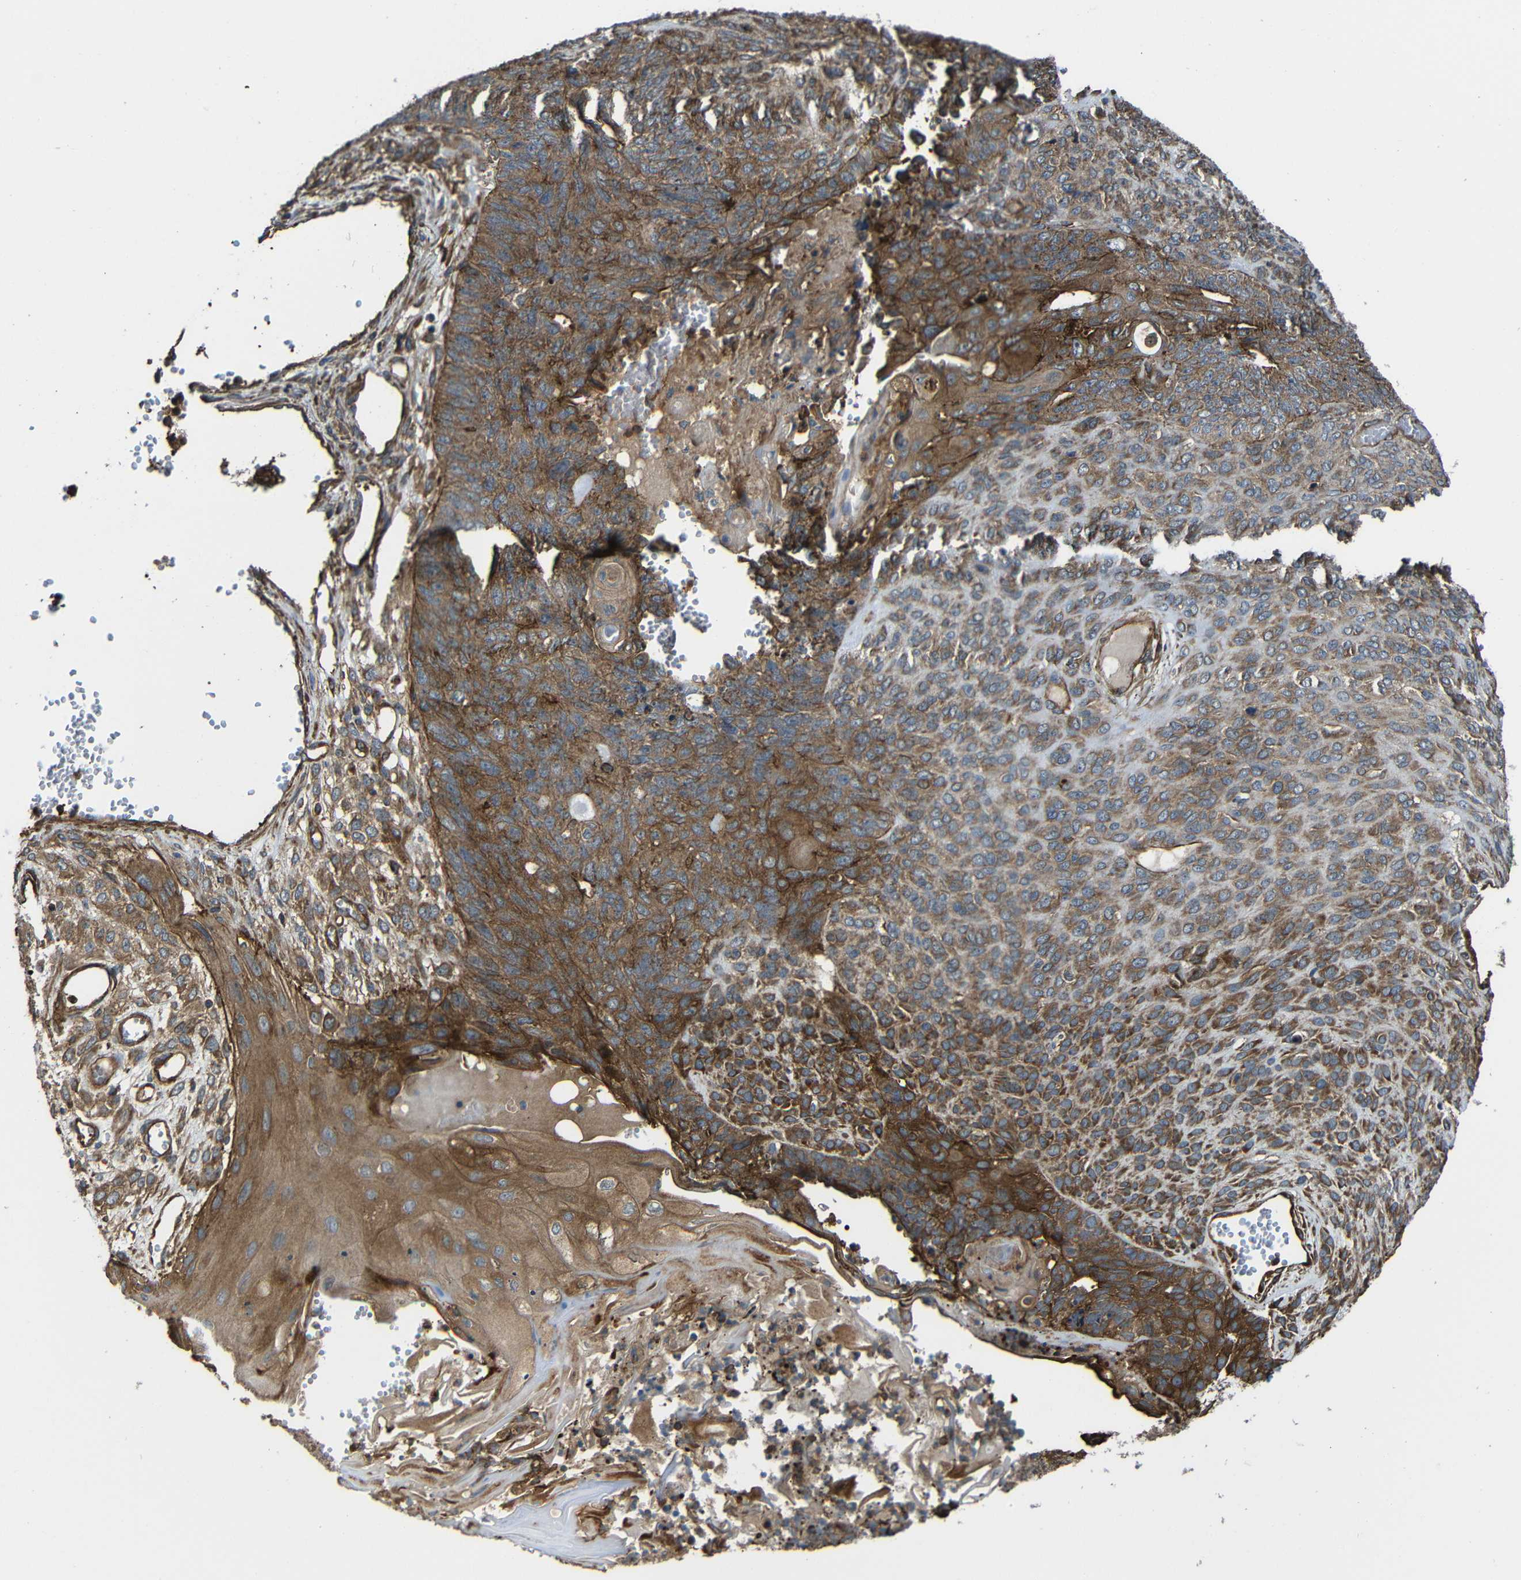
{"staining": {"intensity": "moderate", "quantity": ">75%", "location": "cytoplasmic/membranous"}, "tissue": "endometrial cancer", "cell_type": "Tumor cells", "image_type": "cancer", "snomed": [{"axis": "morphology", "description": "Adenocarcinoma, NOS"}, {"axis": "topography", "description": "Endometrium"}], "caption": "Human endometrial cancer (adenocarcinoma) stained with a brown dye shows moderate cytoplasmic/membranous positive expression in about >75% of tumor cells.", "gene": "PTCH1", "patient": {"sex": "female", "age": 32}}